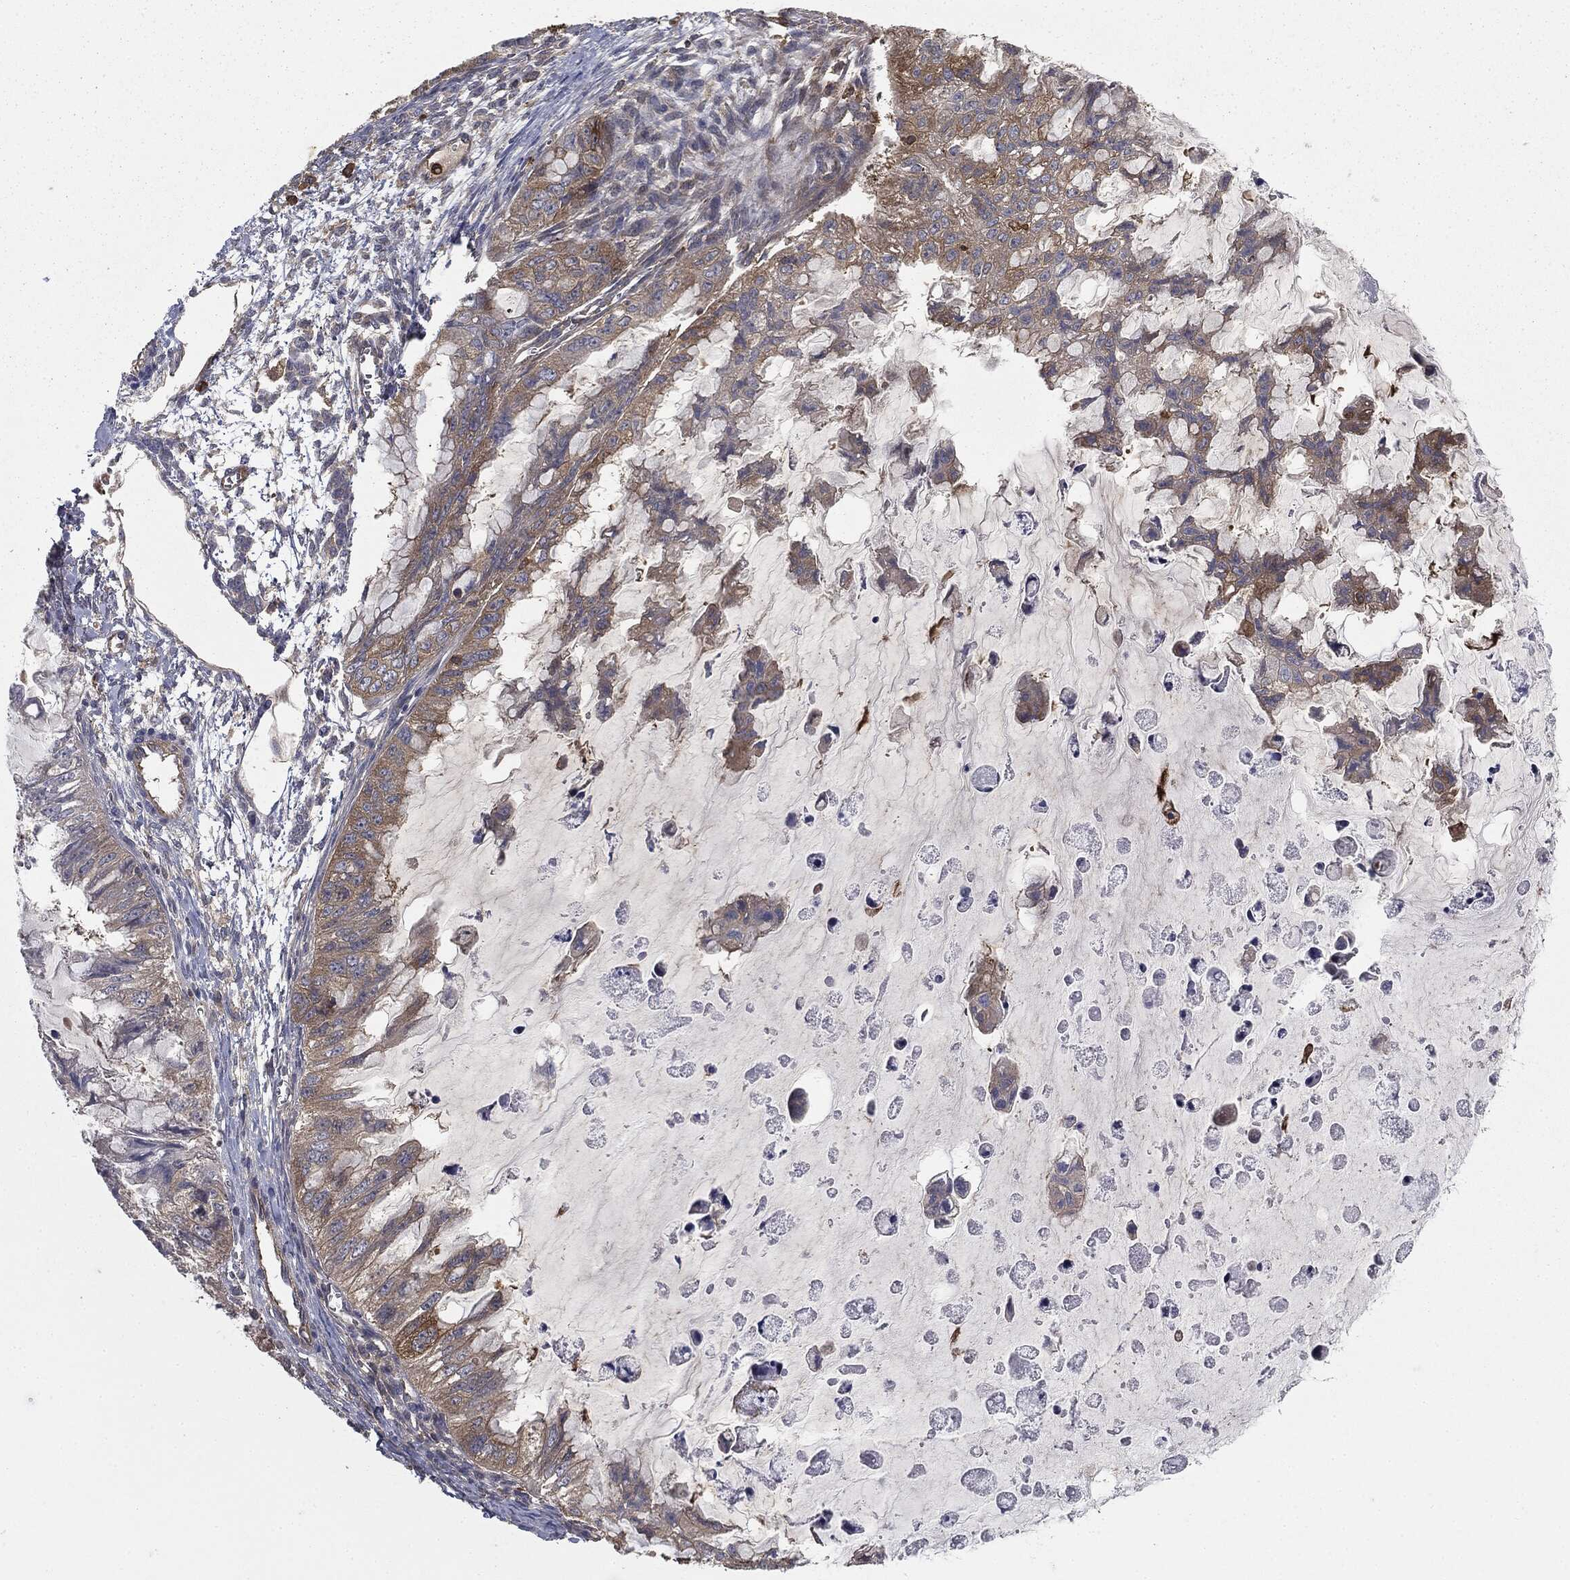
{"staining": {"intensity": "weak", "quantity": "25%-75%", "location": "cytoplasmic/membranous"}, "tissue": "ovarian cancer", "cell_type": "Tumor cells", "image_type": "cancer", "snomed": [{"axis": "morphology", "description": "Cystadenocarcinoma, mucinous, NOS"}, {"axis": "topography", "description": "Ovary"}], "caption": "Immunohistochemistry micrograph of neoplastic tissue: human mucinous cystadenocarcinoma (ovarian) stained using IHC demonstrates low levels of weak protein expression localized specifically in the cytoplasmic/membranous of tumor cells, appearing as a cytoplasmic/membranous brown color.", "gene": "GNB5", "patient": {"sex": "female", "age": 72}}